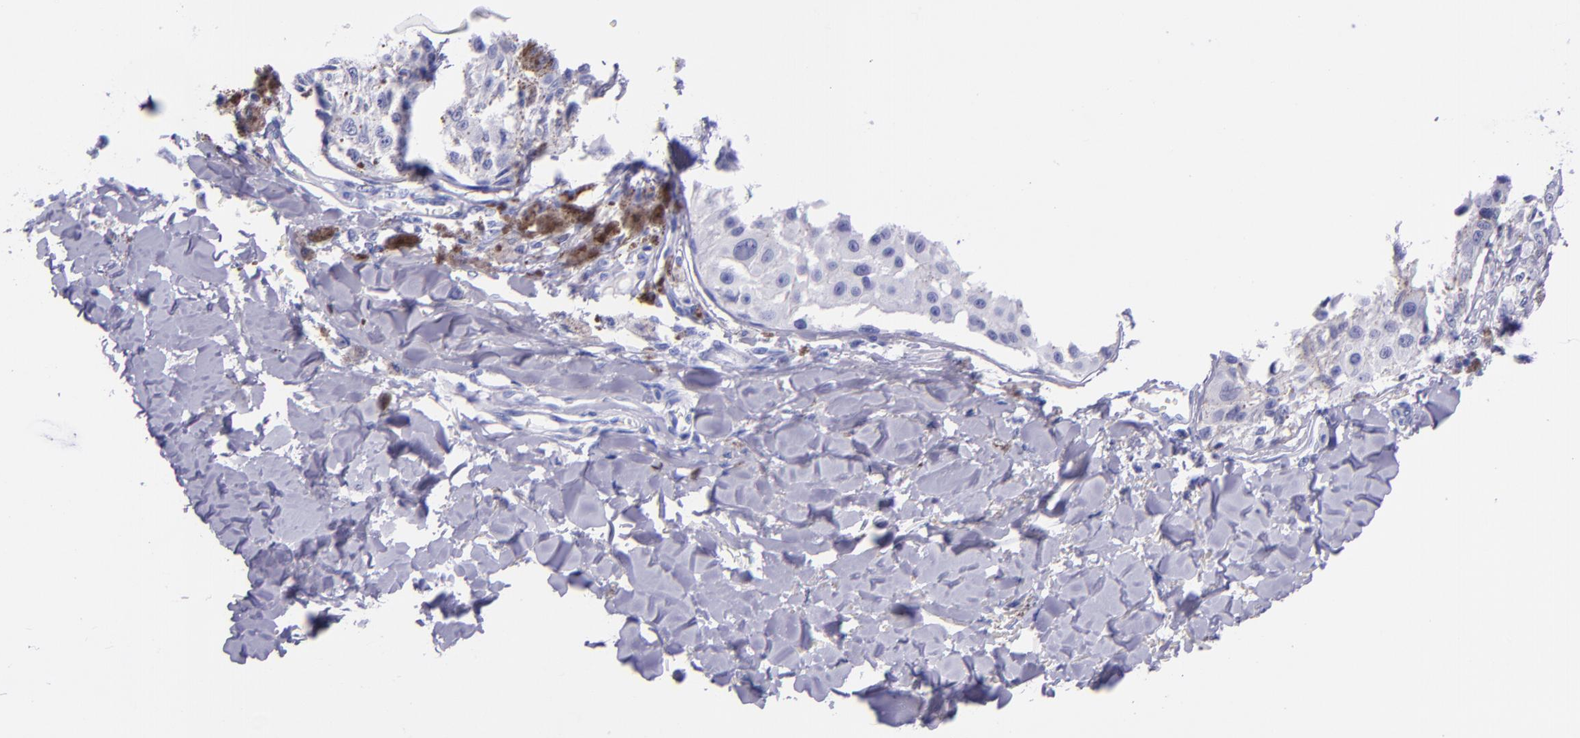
{"staining": {"intensity": "negative", "quantity": "none", "location": "none"}, "tissue": "melanoma", "cell_type": "Tumor cells", "image_type": "cancer", "snomed": [{"axis": "morphology", "description": "Malignant melanoma, NOS"}, {"axis": "topography", "description": "Skin"}], "caption": "Malignant melanoma stained for a protein using immunohistochemistry displays no positivity tumor cells.", "gene": "MBP", "patient": {"sex": "female", "age": 82}}